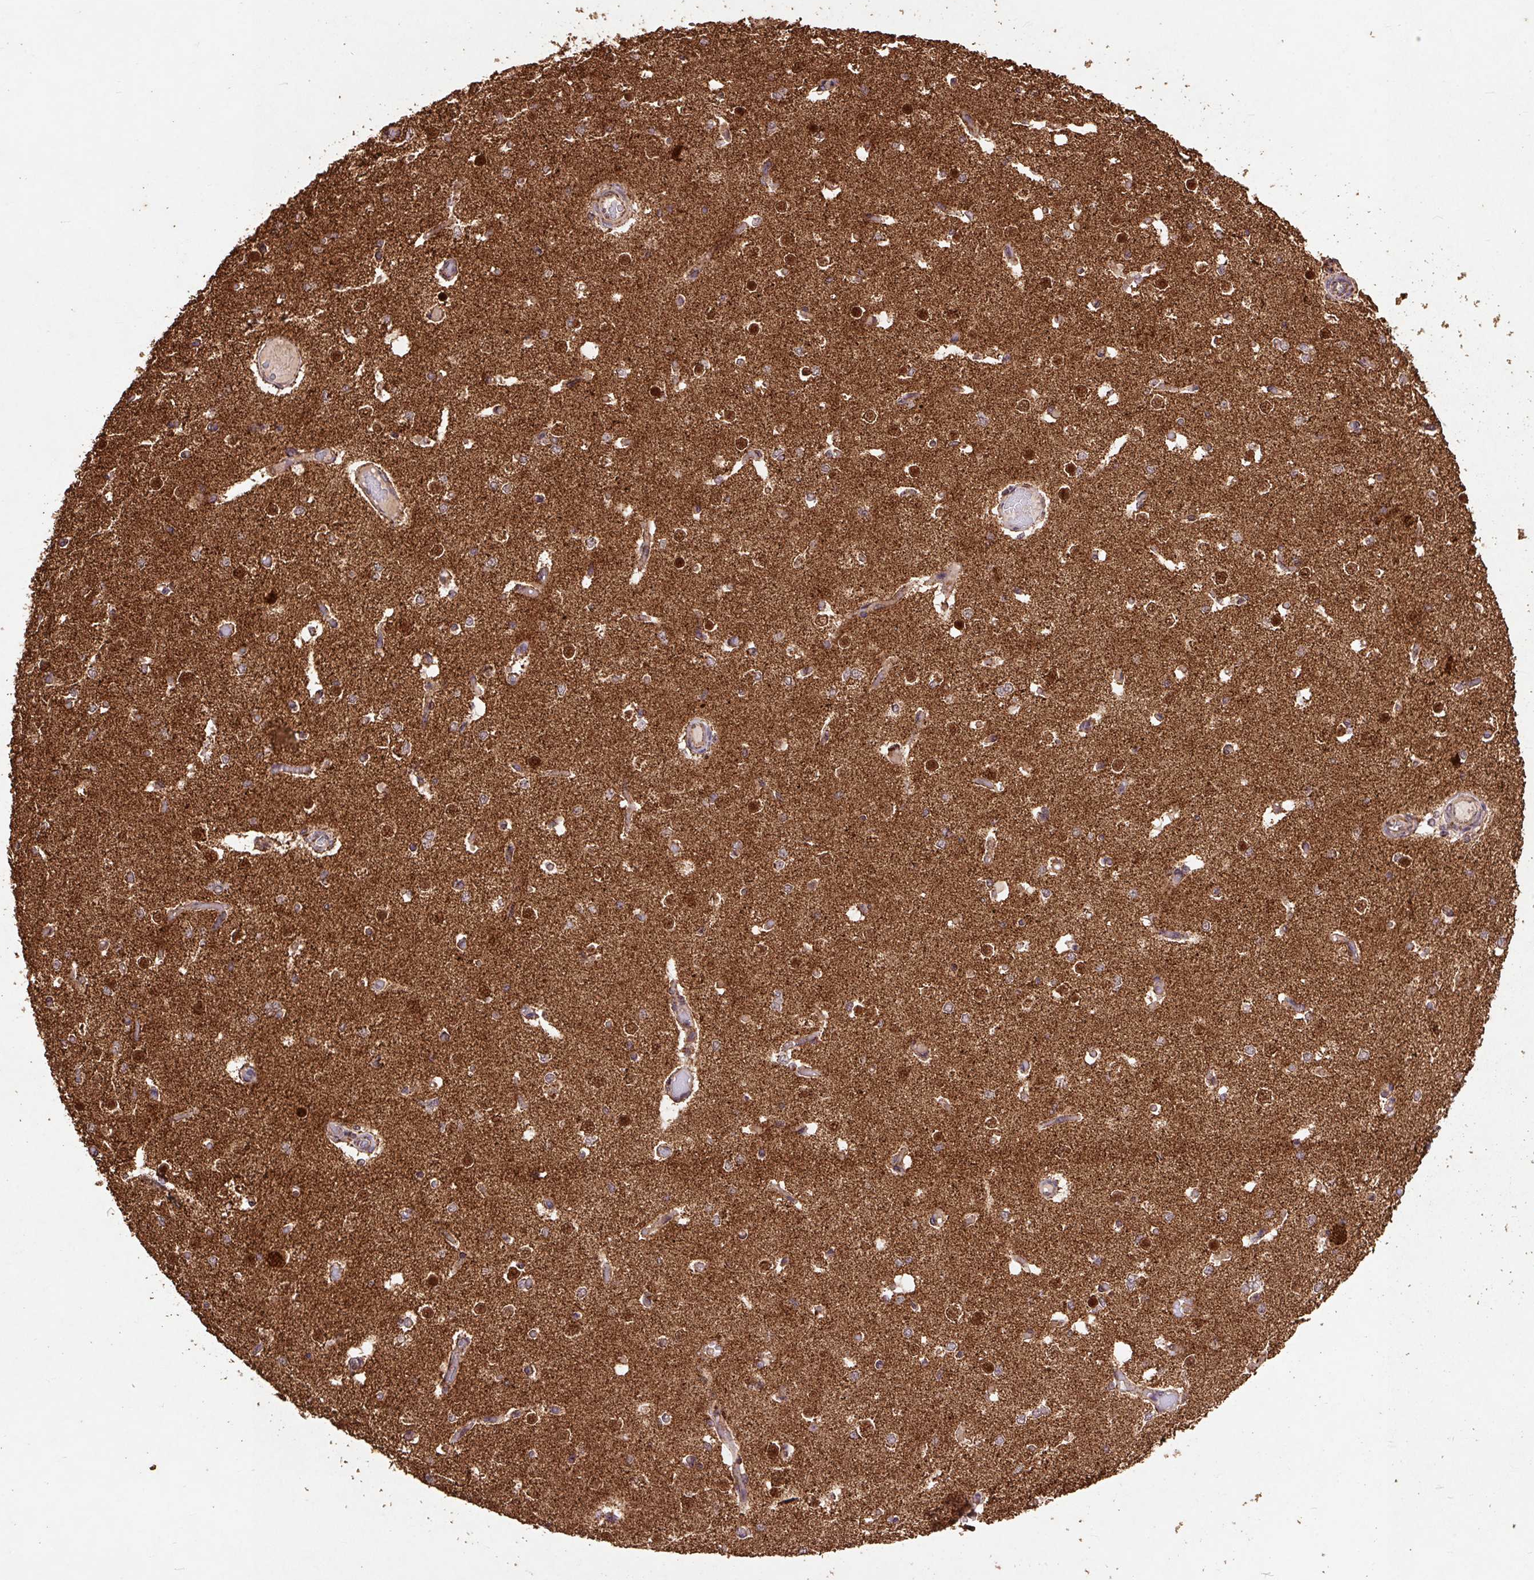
{"staining": {"intensity": "moderate", "quantity": "25%-75%", "location": "cytoplasmic/membranous"}, "tissue": "cerebral cortex", "cell_type": "Endothelial cells", "image_type": "normal", "snomed": [{"axis": "morphology", "description": "Normal tissue, NOS"}, {"axis": "morphology", "description": "Inflammation, NOS"}, {"axis": "topography", "description": "Cerebral cortex"}], "caption": "An IHC histopathology image of benign tissue is shown. Protein staining in brown labels moderate cytoplasmic/membranous positivity in cerebral cortex within endothelial cells.", "gene": "ATP5F1A", "patient": {"sex": "male", "age": 6}}